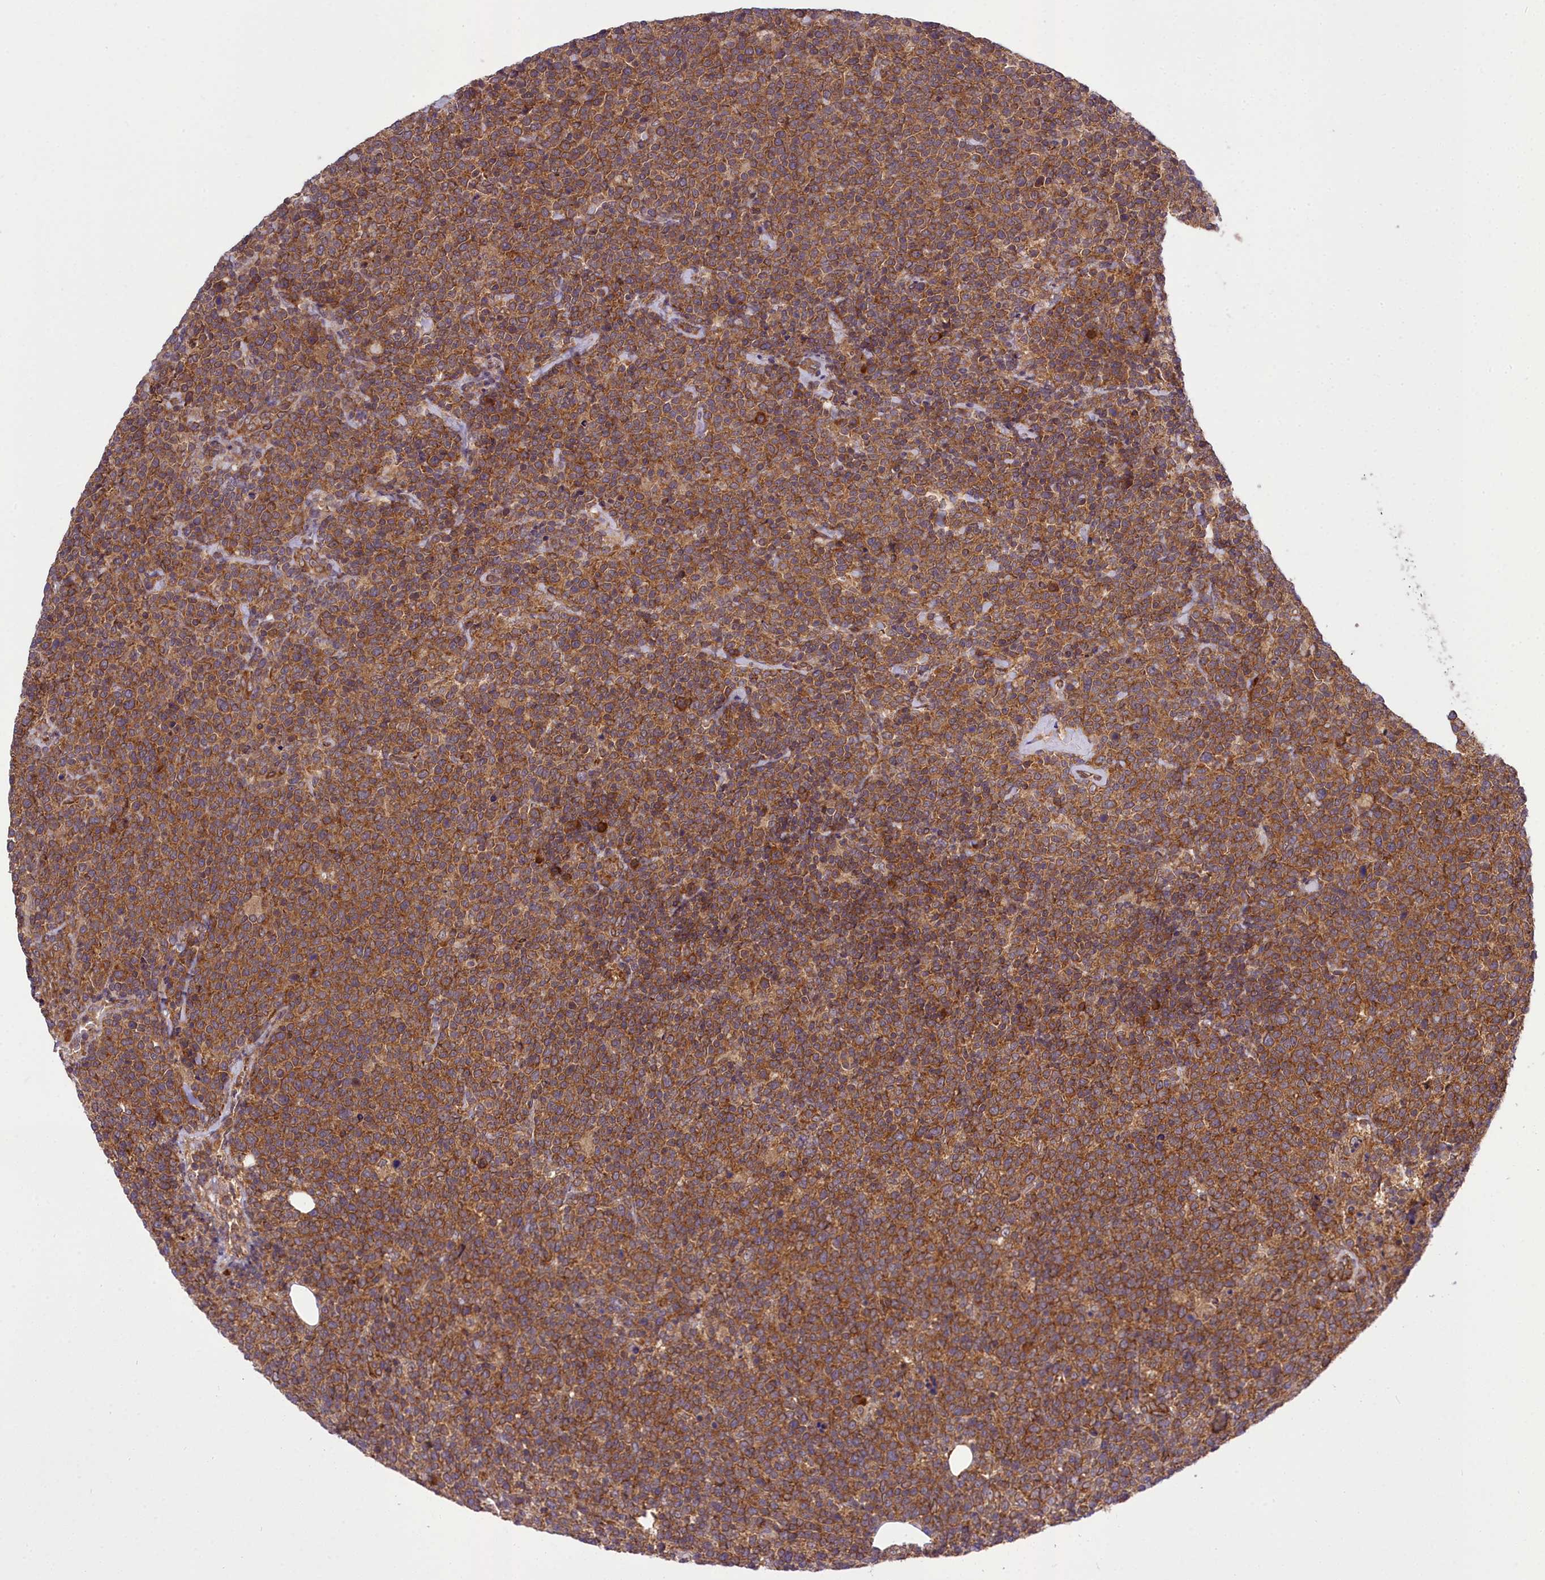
{"staining": {"intensity": "strong", "quantity": ">75%", "location": "cytoplasmic/membranous"}, "tissue": "lymphoma", "cell_type": "Tumor cells", "image_type": "cancer", "snomed": [{"axis": "morphology", "description": "Malignant lymphoma, non-Hodgkin's type, High grade"}, {"axis": "topography", "description": "Lymph node"}], "caption": "High-grade malignant lymphoma, non-Hodgkin's type was stained to show a protein in brown. There is high levels of strong cytoplasmic/membranous positivity in about >75% of tumor cells.", "gene": "DHCR7", "patient": {"sex": "male", "age": 61}}